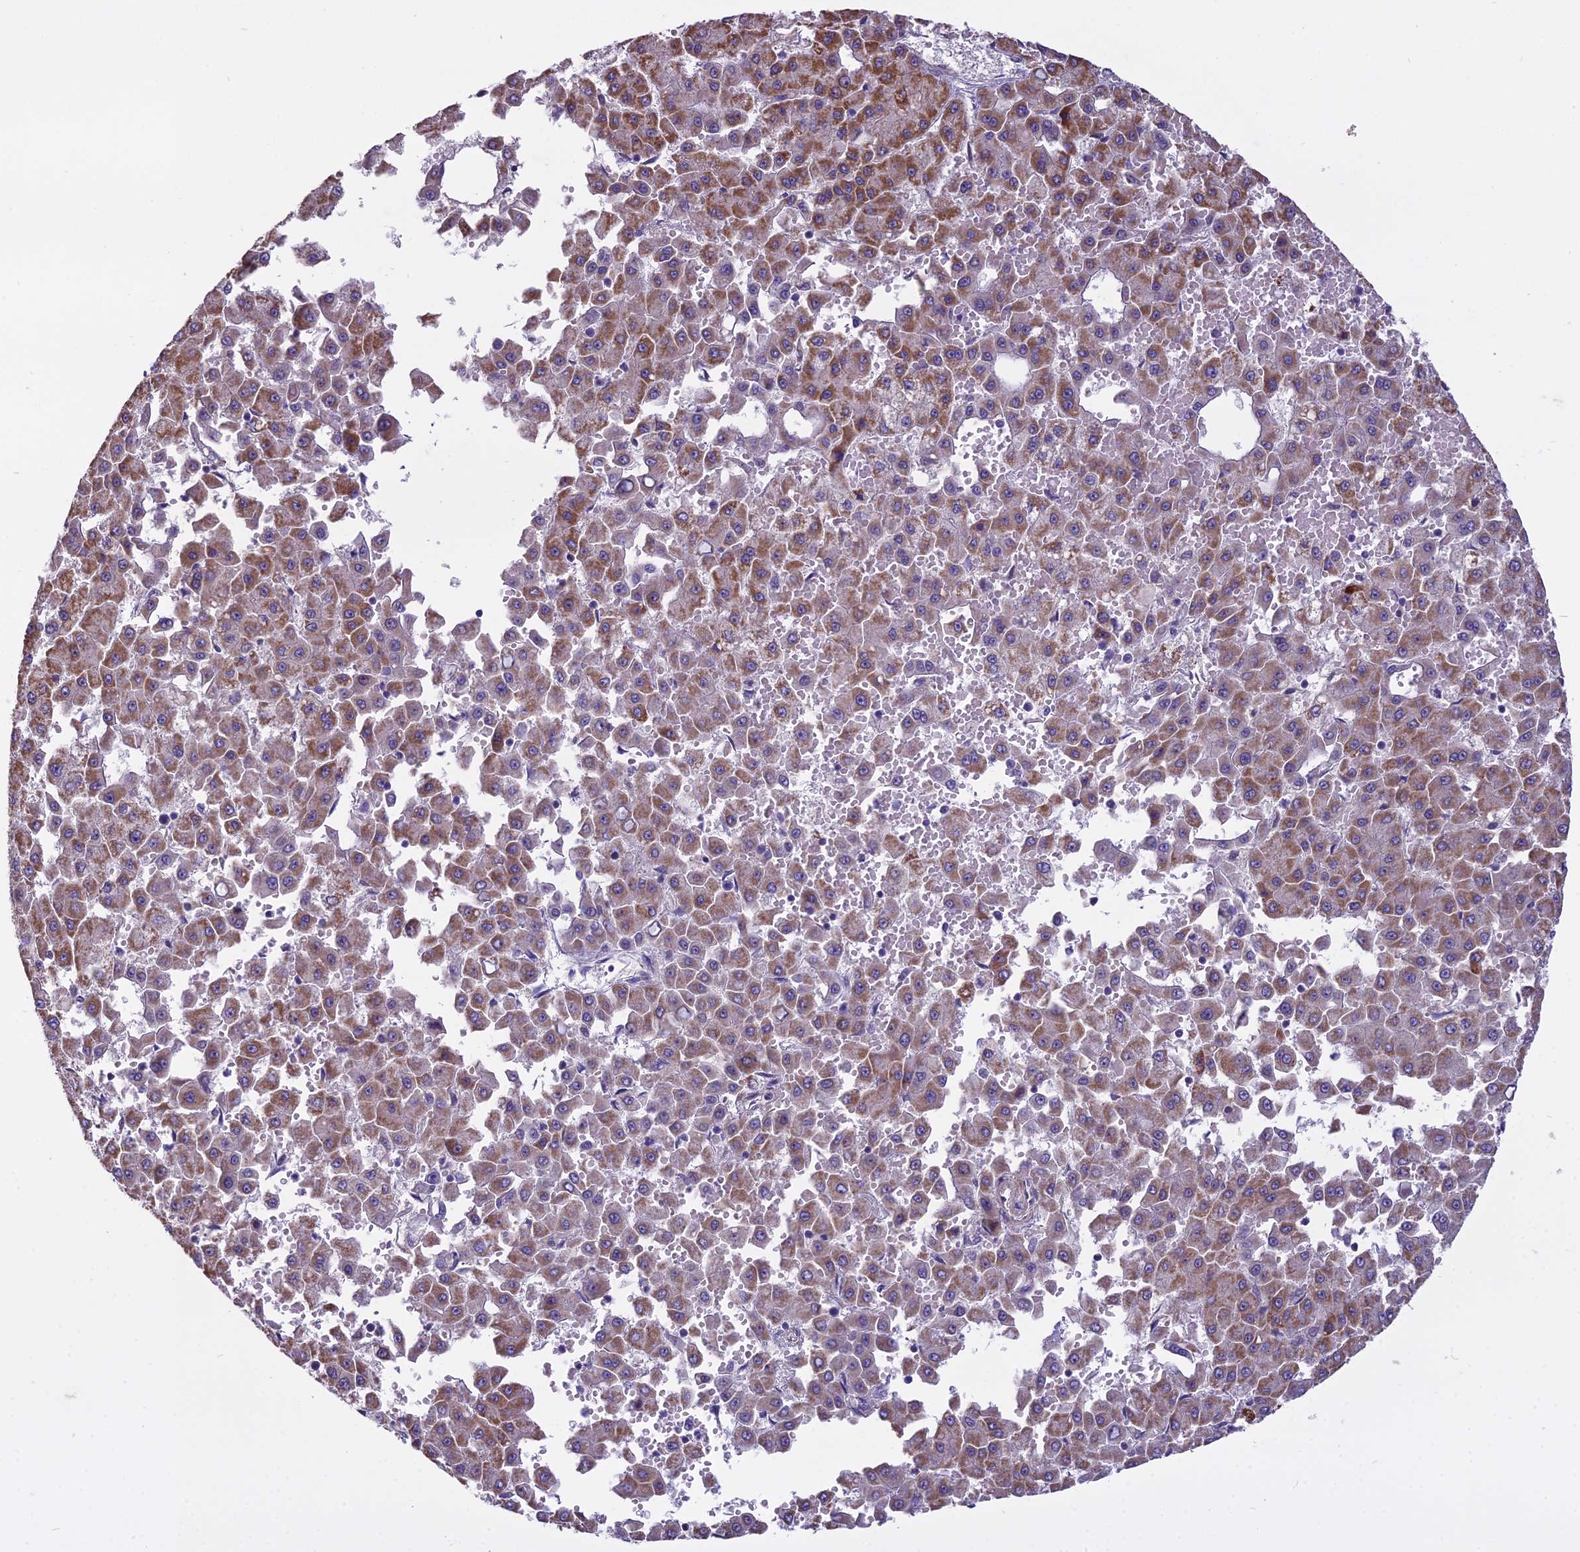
{"staining": {"intensity": "moderate", "quantity": ">75%", "location": "cytoplasmic/membranous"}, "tissue": "liver cancer", "cell_type": "Tumor cells", "image_type": "cancer", "snomed": [{"axis": "morphology", "description": "Carcinoma, Hepatocellular, NOS"}, {"axis": "topography", "description": "Liver"}], "caption": "Liver hepatocellular carcinoma stained for a protein exhibits moderate cytoplasmic/membranous positivity in tumor cells.", "gene": "DUS2", "patient": {"sex": "male", "age": 47}}